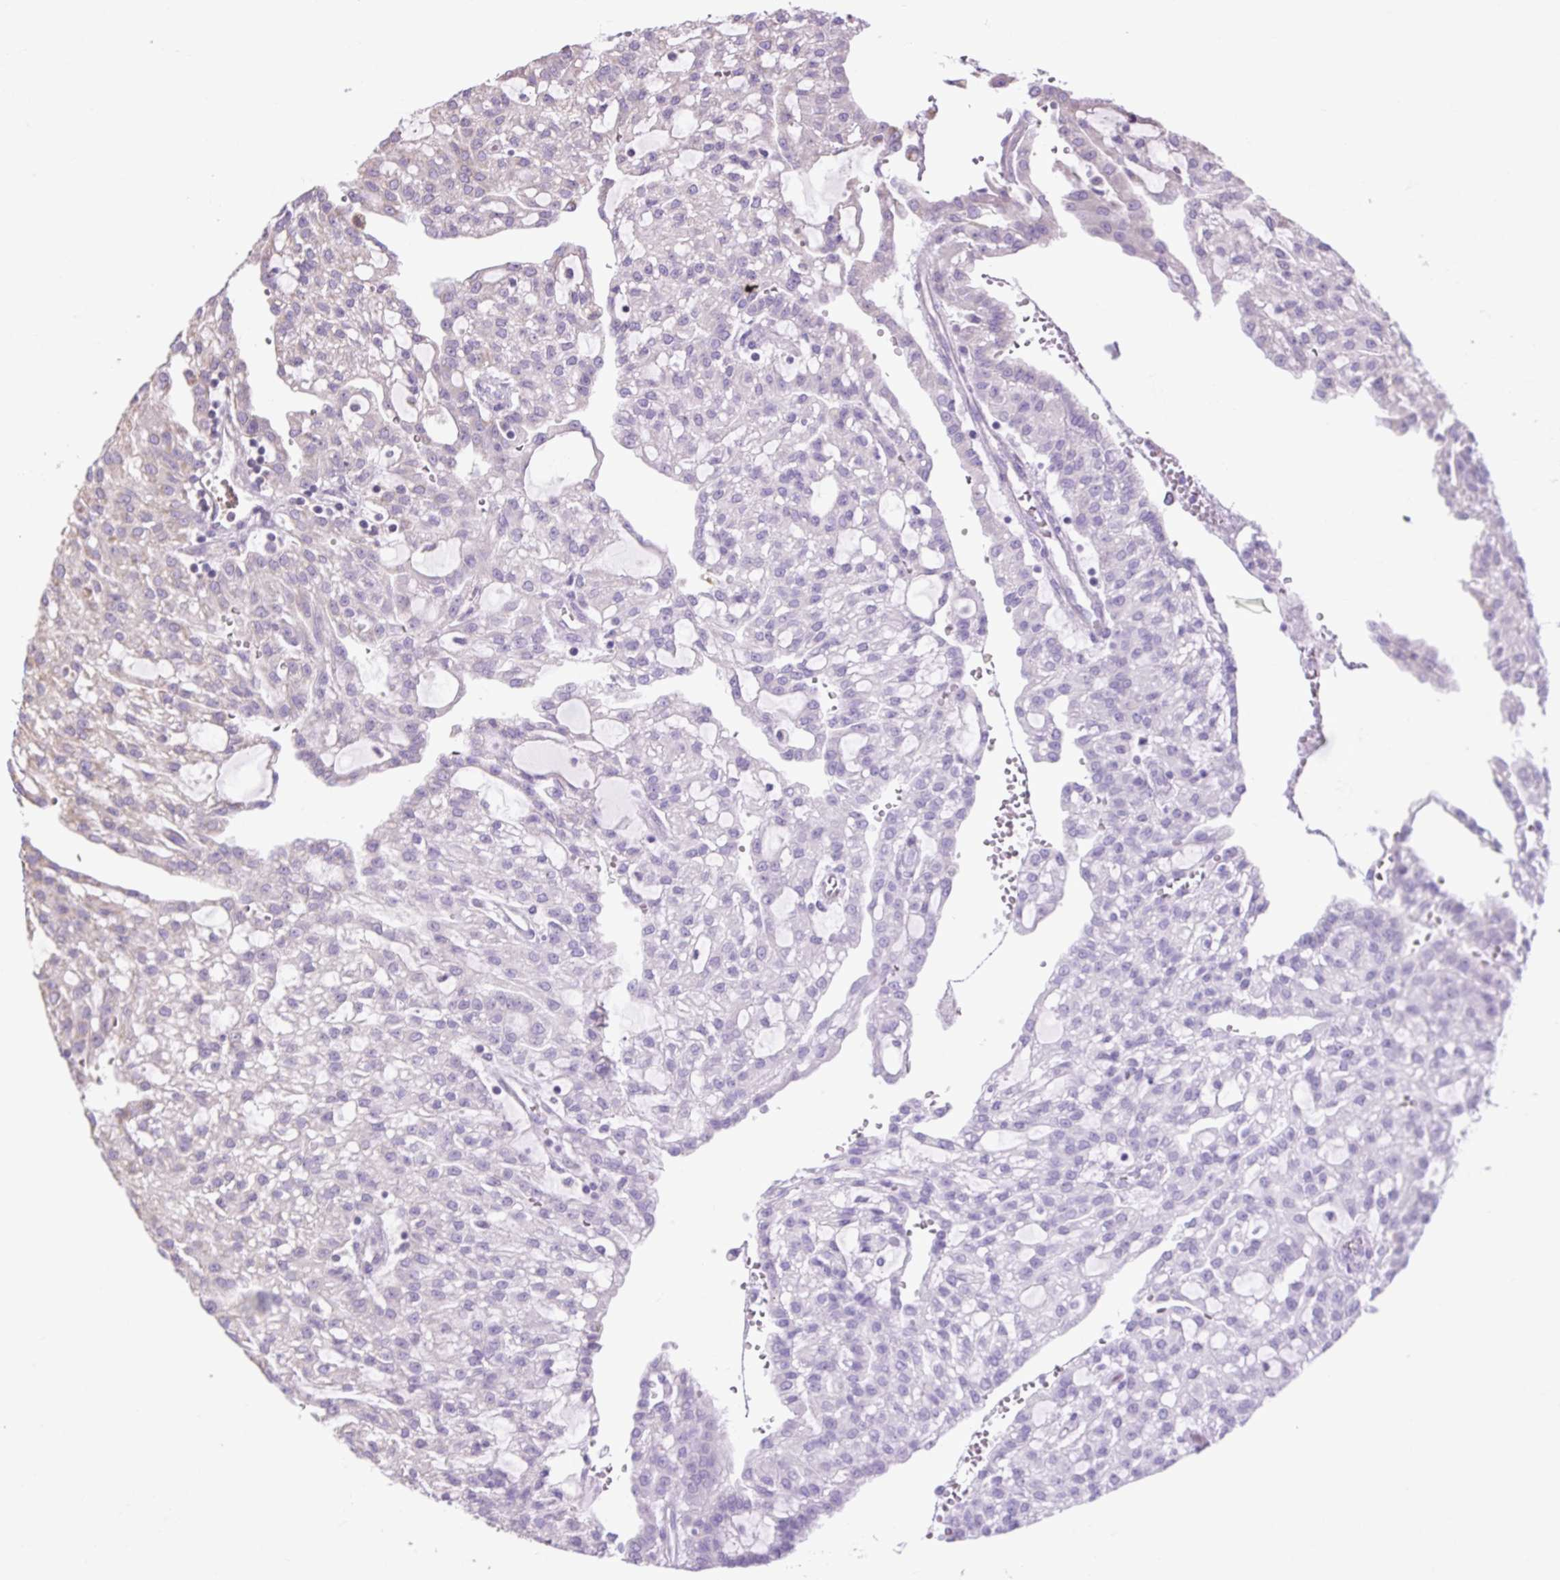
{"staining": {"intensity": "weak", "quantity": "25%-75%", "location": "cytoplasmic/membranous"}, "tissue": "renal cancer", "cell_type": "Tumor cells", "image_type": "cancer", "snomed": [{"axis": "morphology", "description": "Adenocarcinoma, NOS"}, {"axis": "topography", "description": "Kidney"}], "caption": "Protein analysis of renal cancer (adenocarcinoma) tissue demonstrates weak cytoplasmic/membranous positivity in about 25%-75% of tumor cells.", "gene": "PLCG1", "patient": {"sex": "male", "age": 63}}